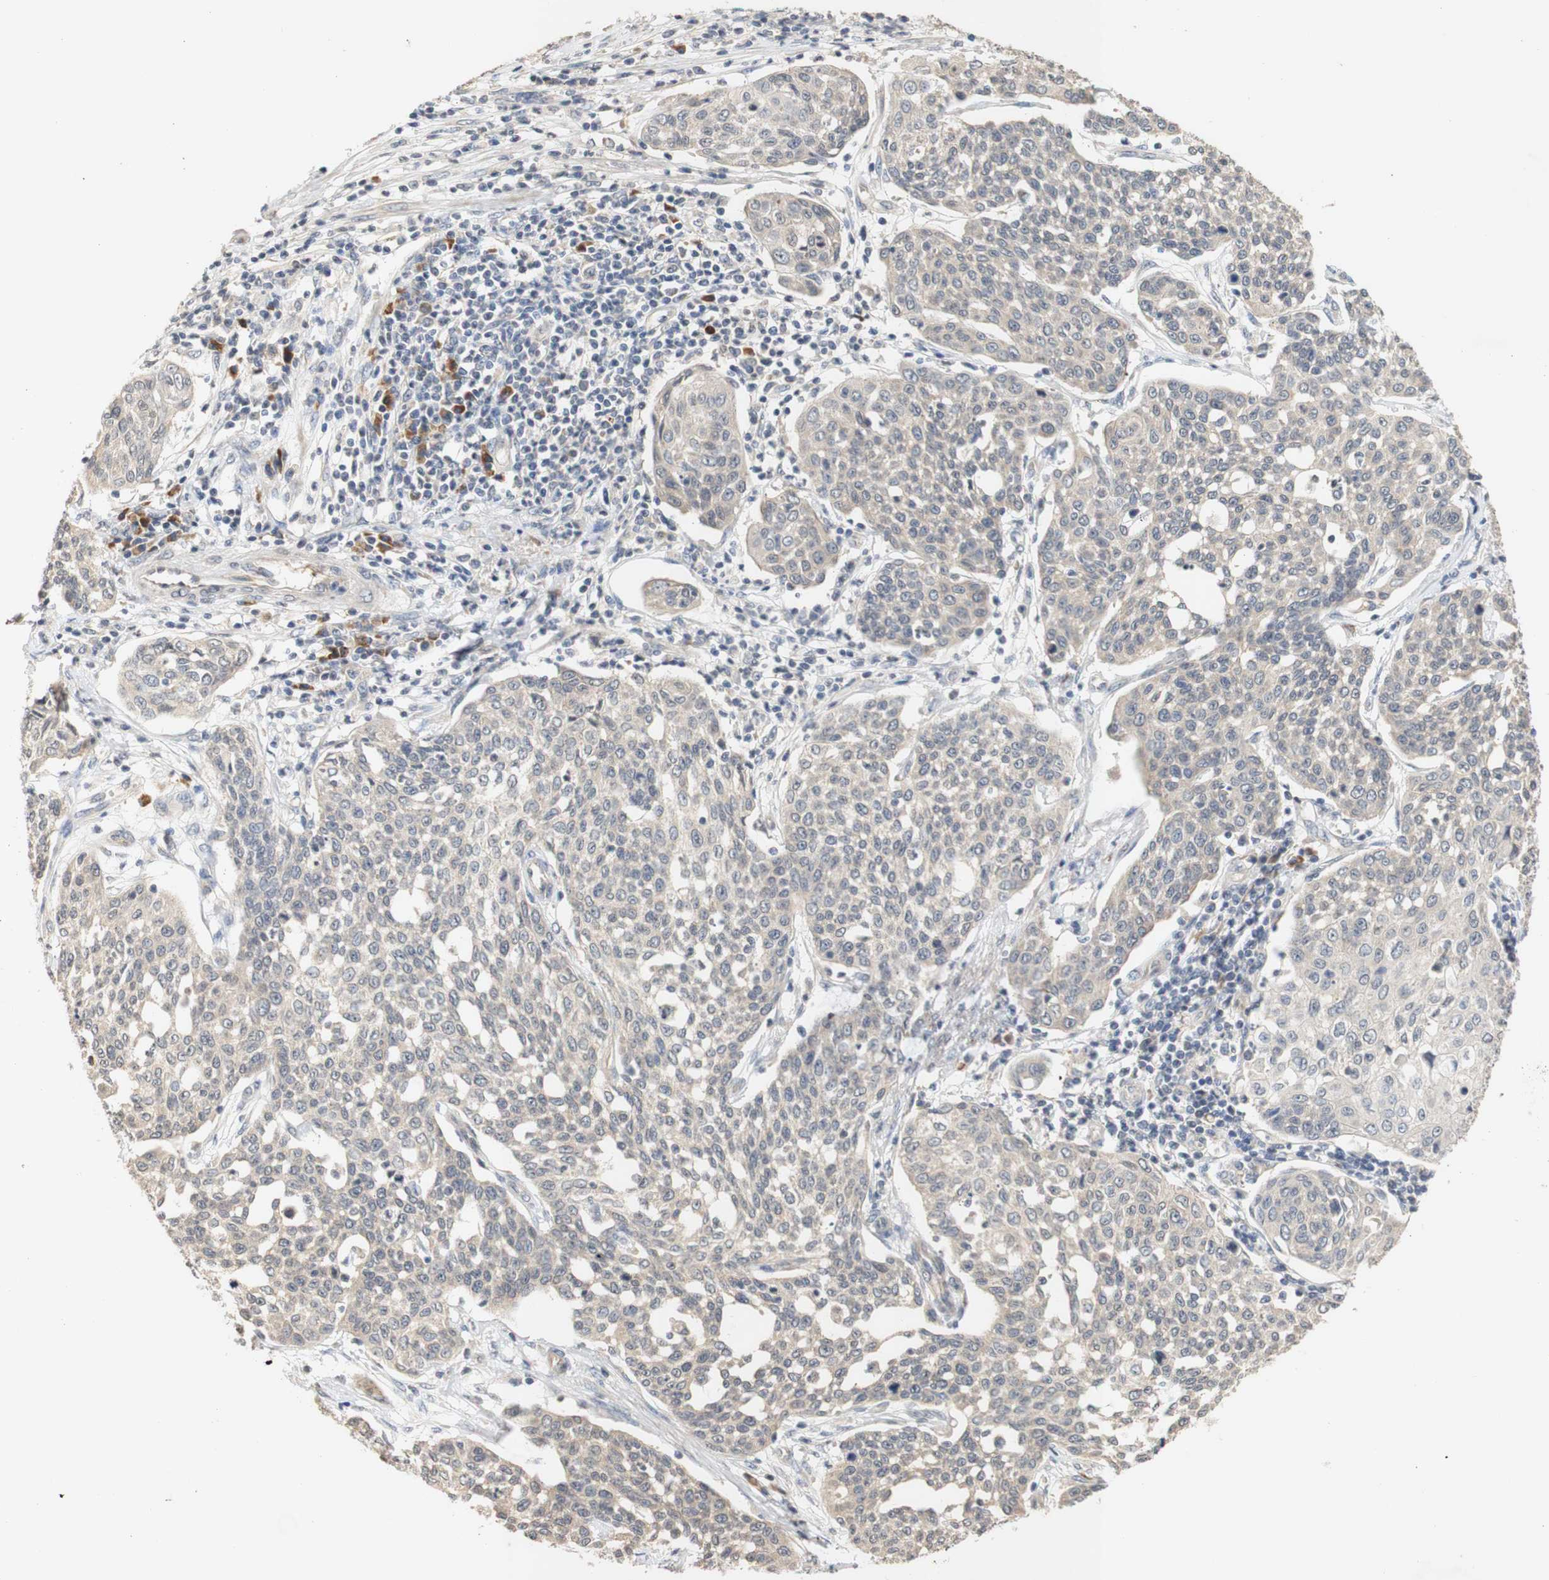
{"staining": {"intensity": "moderate", "quantity": ">75%", "location": "cytoplasmic/membranous"}, "tissue": "cervical cancer", "cell_type": "Tumor cells", "image_type": "cancer", "snomed": [{"axis": "morphology", "description": "Squamous cell carcinoma, NOS"}, {"axis": "topography", "description": "Cervix"}], "caption": "A brown stain shows moderate cytoplasmic/membranous staining of a protein in human cervical cancer tumor cells.", "gene": "PIN1", "patient": {"sex": "female", "age": 34}}